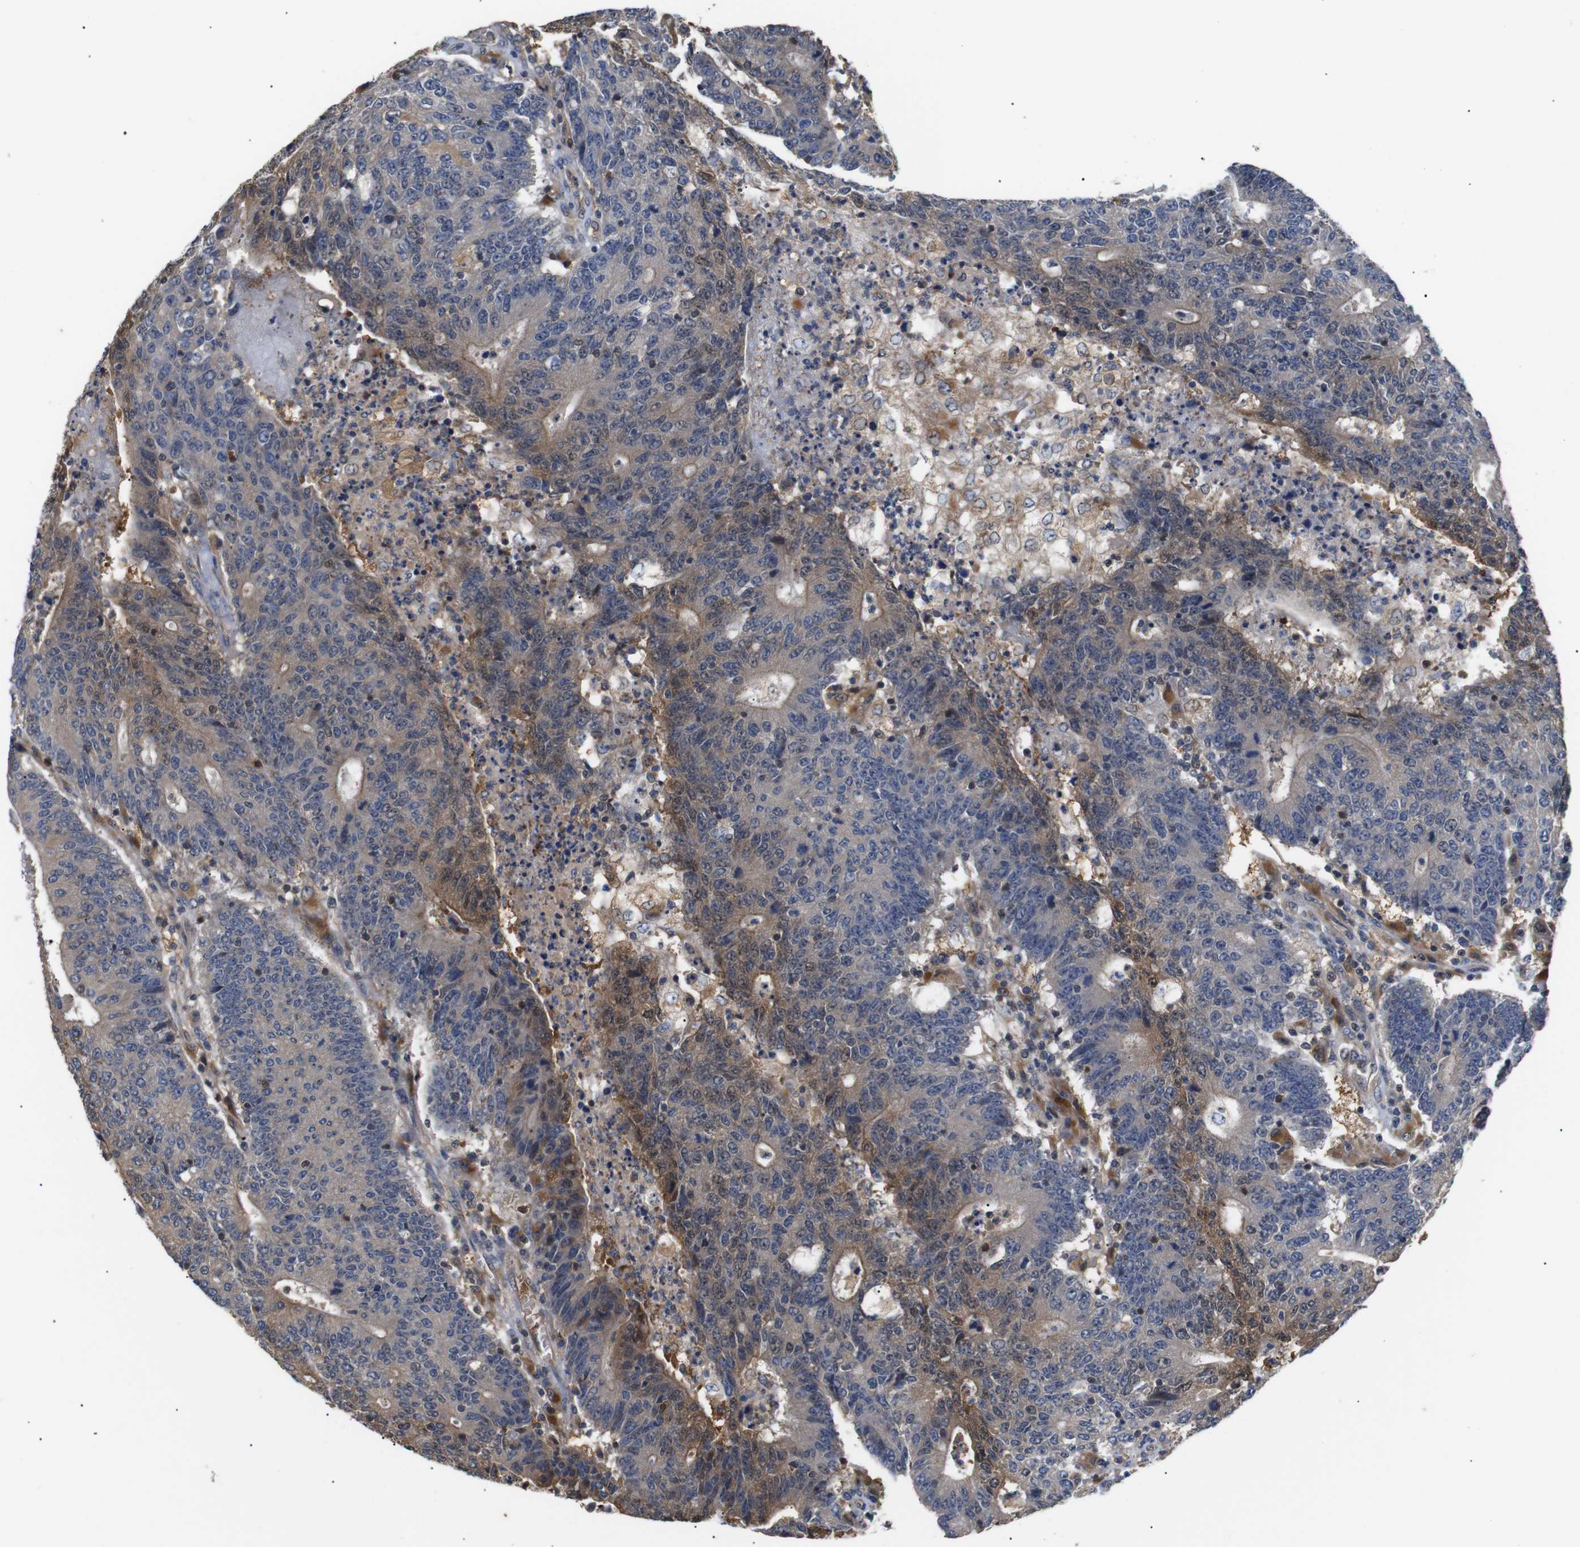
{"staining": {"intensity": "moderate", "quantity": "25%-75%", "location": "cytoplasmic/membranous"}, "tissue": "colorectal cancer", "cell_type": "Tumor cells", "image_type": "cancer", "snomed": [{"axis": "morphology", "description": "Normal tissue, NOS"}, {"axis": "morphology", "description": "Adenocarcinoma, NOS"}, {"axis": "topography", "description": "Colon"}], "caption": "Immunohistochemical staining of colorectal cancer displays medium levels of moderate cytoplasmic/membranous positivity in about 25%-75% of tumor cells. Nuclei are stained in blue.", "gene": "DDR1", "patient": {"sex": "female", "age": 75}}